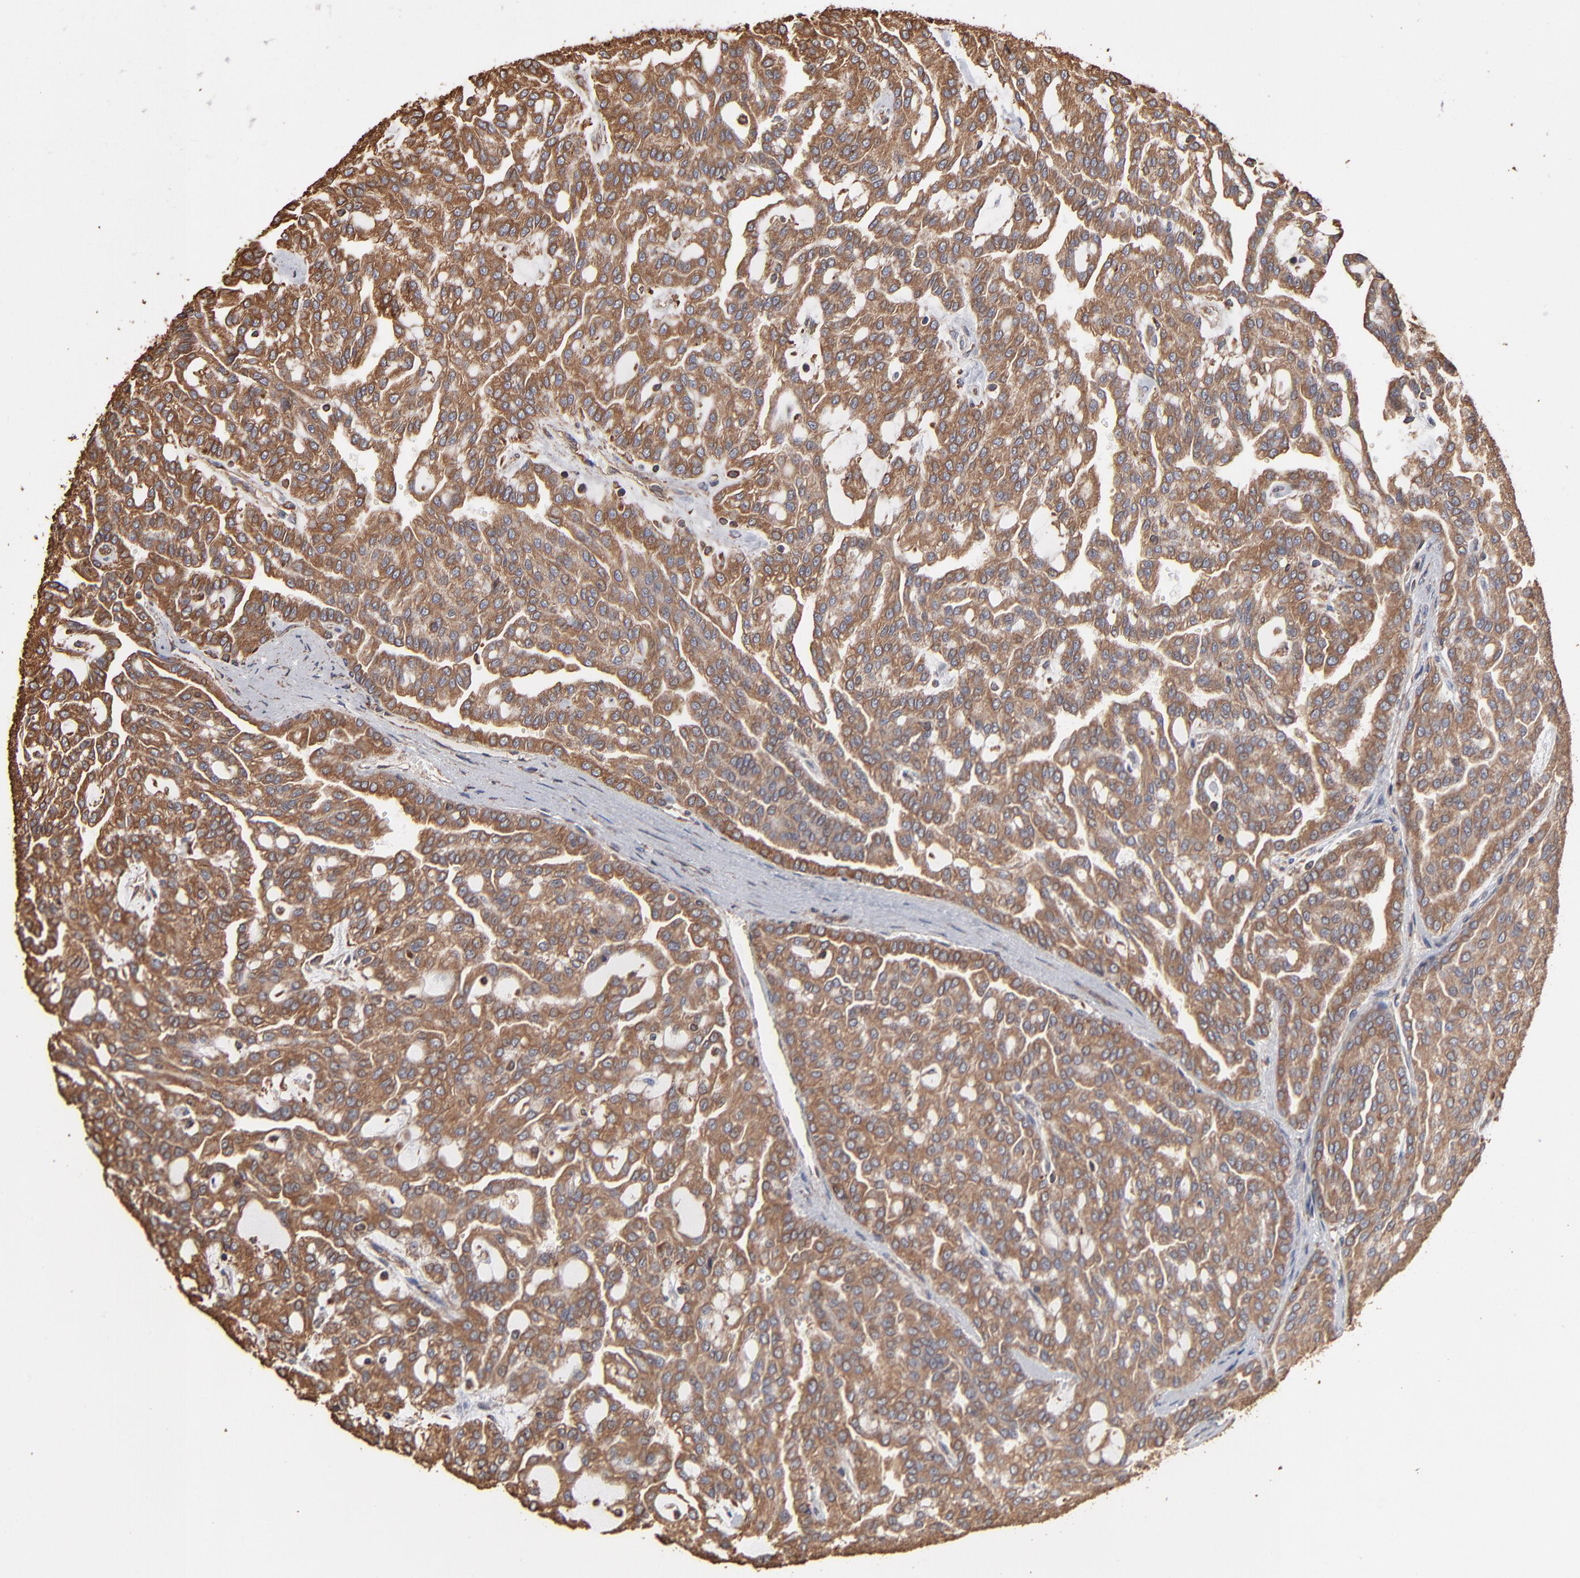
{"staining": {"intensity": "moderate", "quantity": ">75%", "location": "cytoplasmic/membranous"}, "tissue": "renal cancer", "cell_type": "Tumor cells", "image_type": "cancer", "snomed": [{"axis": "morphology", "description": "Adenocarcinoma, NOS"}, {"axis": "topography", "description": "Kidney"}], "caption": "Renal cancer stained with a protein marker shows moderate staining in tumor cells.", "gene": "PDIA3", "patient": {"sex": "male", "age": 63}}